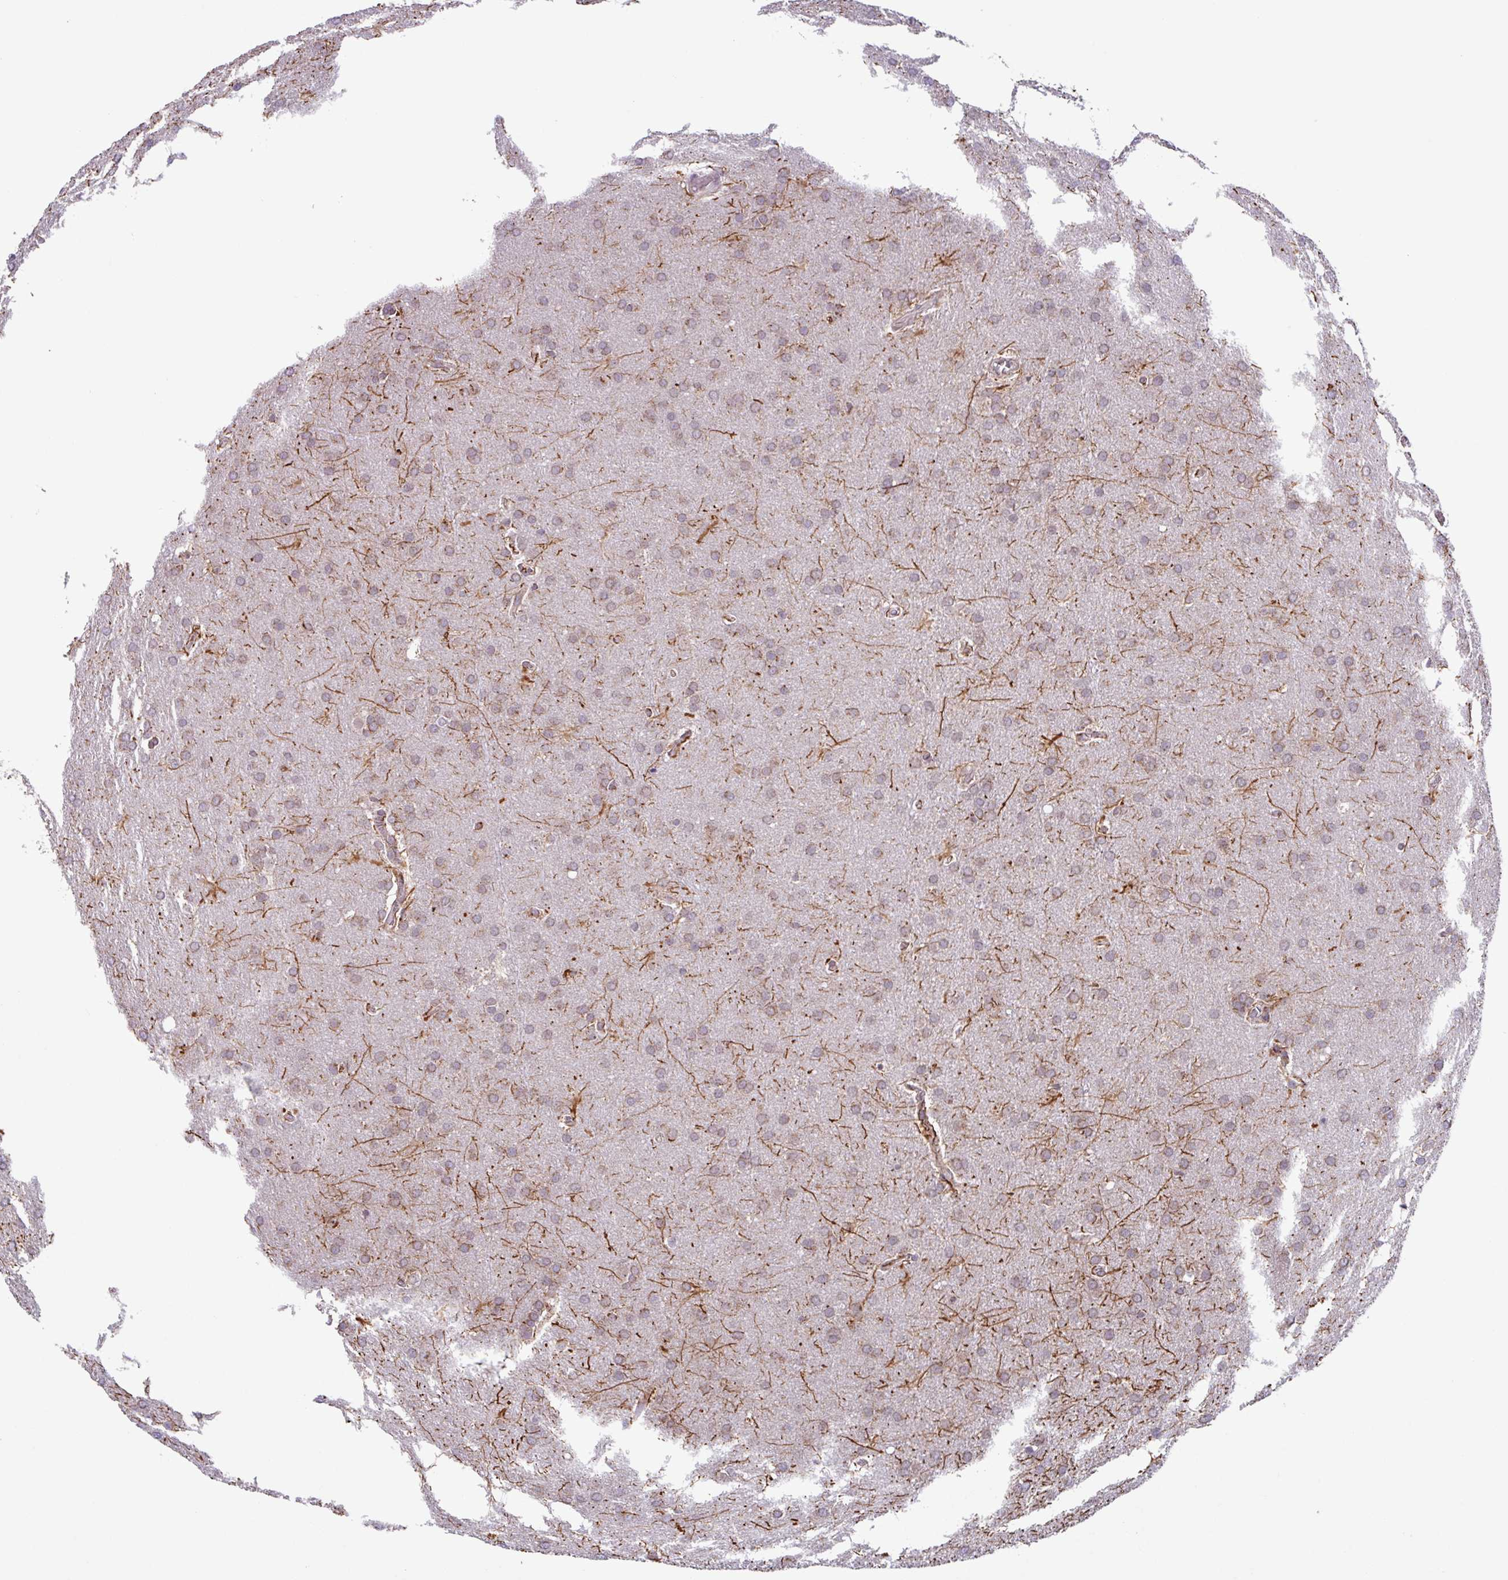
{"staining": {"intensity": "weak", "quantity": ">75%", "location": "cytoplasmic/membranous"}, "tissue": "glioma", "cell_type": "Tumor cells", "image_type": "cancer", "snomed": [{"axis": "morphology", "description": "Glioma, malignant, Low grade"}, {"axis": "topography", "description": "Brain"}], "caption": "A low amount of weak cytoplasmic/membranous staining is seen in about >75% of tumor cells in malignant glioma (low-grade) tissue.", "gene": "AKIRIN1", "patient": {"sex": "female", "age": 32}}